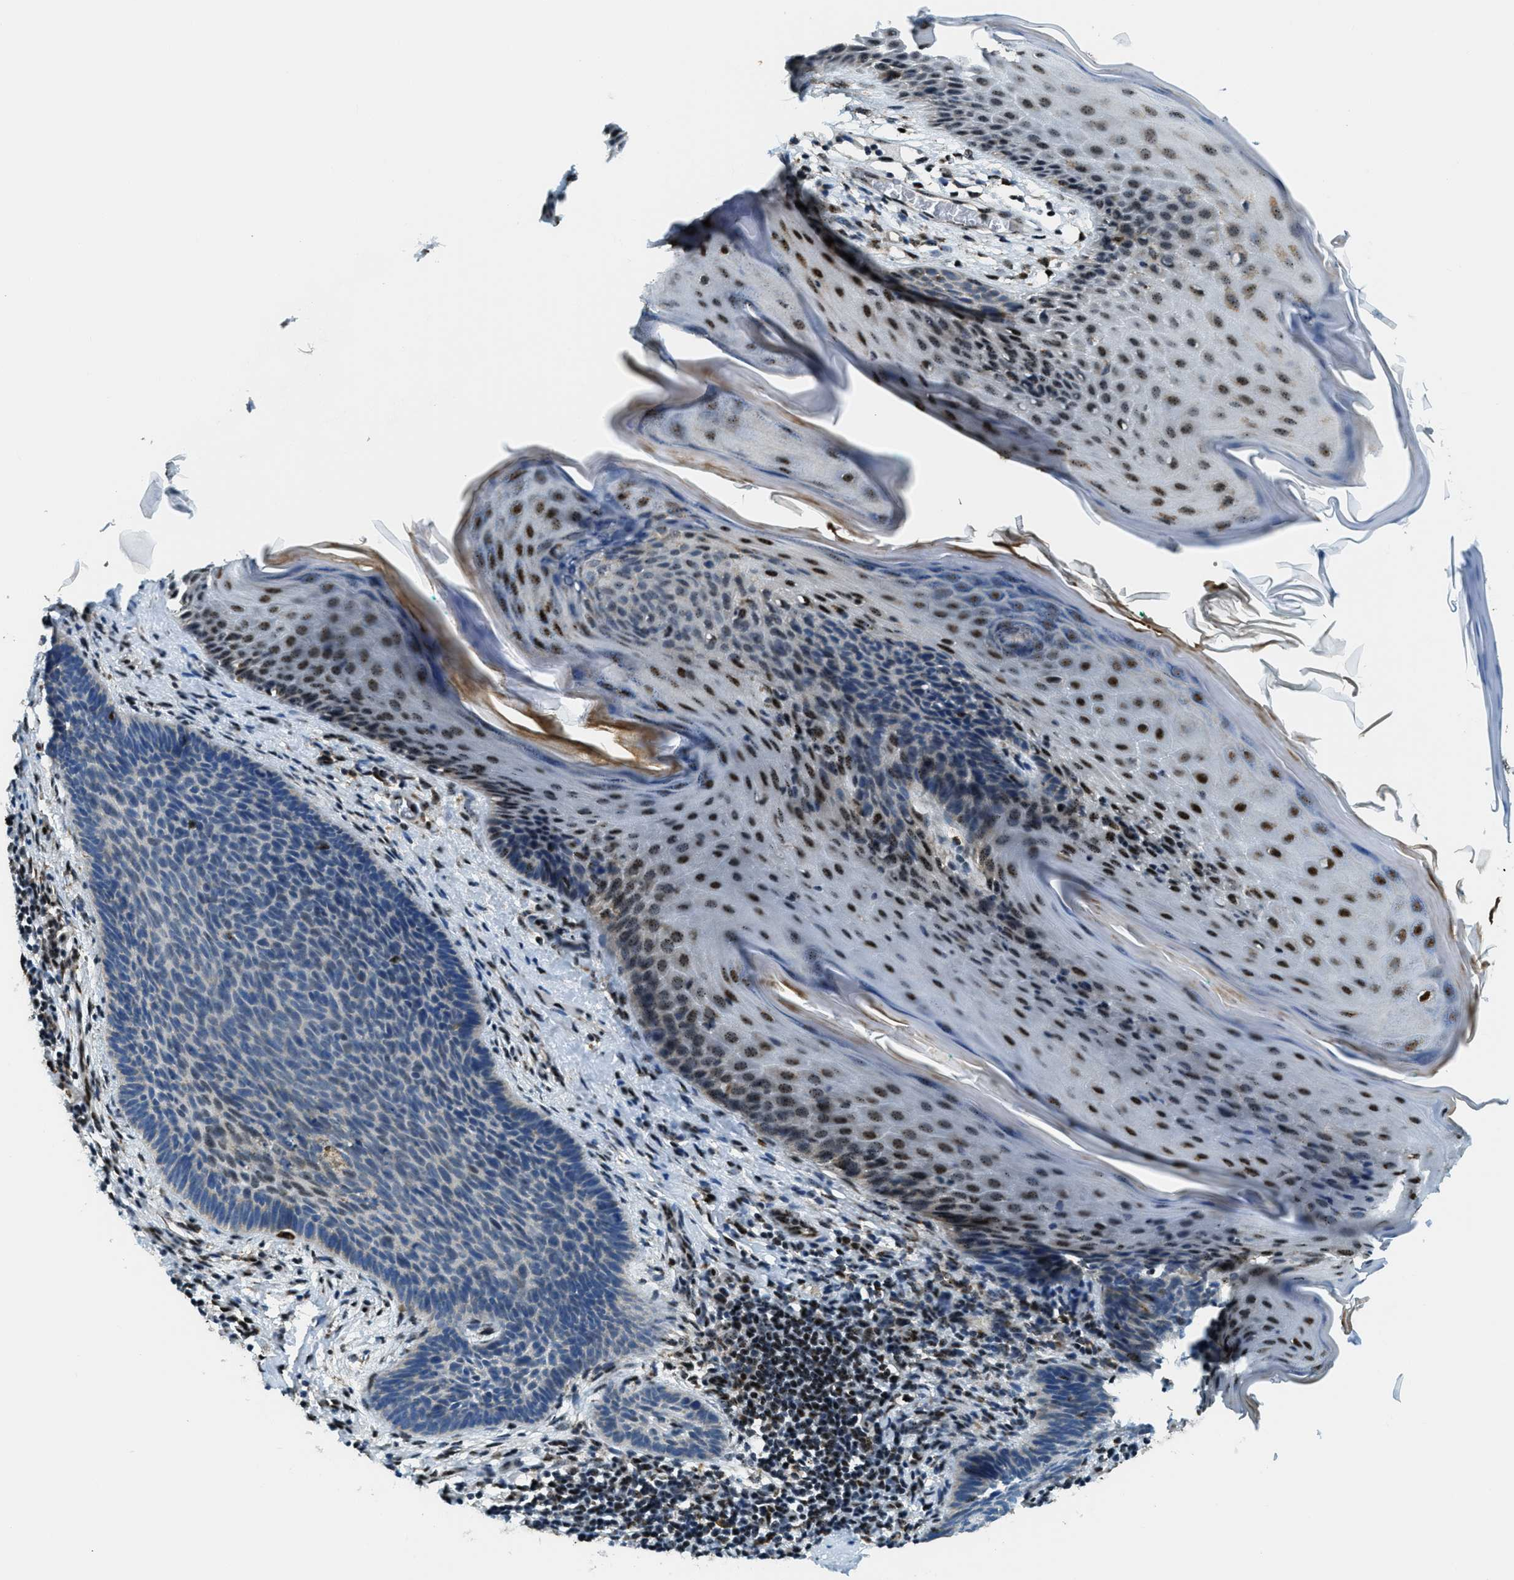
{"staining": {"intensity": "weak", "quantity": "<25%", "location": "cytoplasmic/membranous,nuclear"}, "tissue": "skin cancer", "cell_type": "Tumor cells", "image_type": "cancer", "snomed": [{"axis": "morphology", "description": "Basal cell carcinoma"}, {"axis": "topography", "description": "Skin"}], "caption": "This micrograph is of skin basal cell carcinoma stained with IHC to label a protein in brown with the nuclei are counter-stained blue. There is no expression in tumor cells.", "gene": "SP100", "patient": {"sex": "male", "age": 60}}